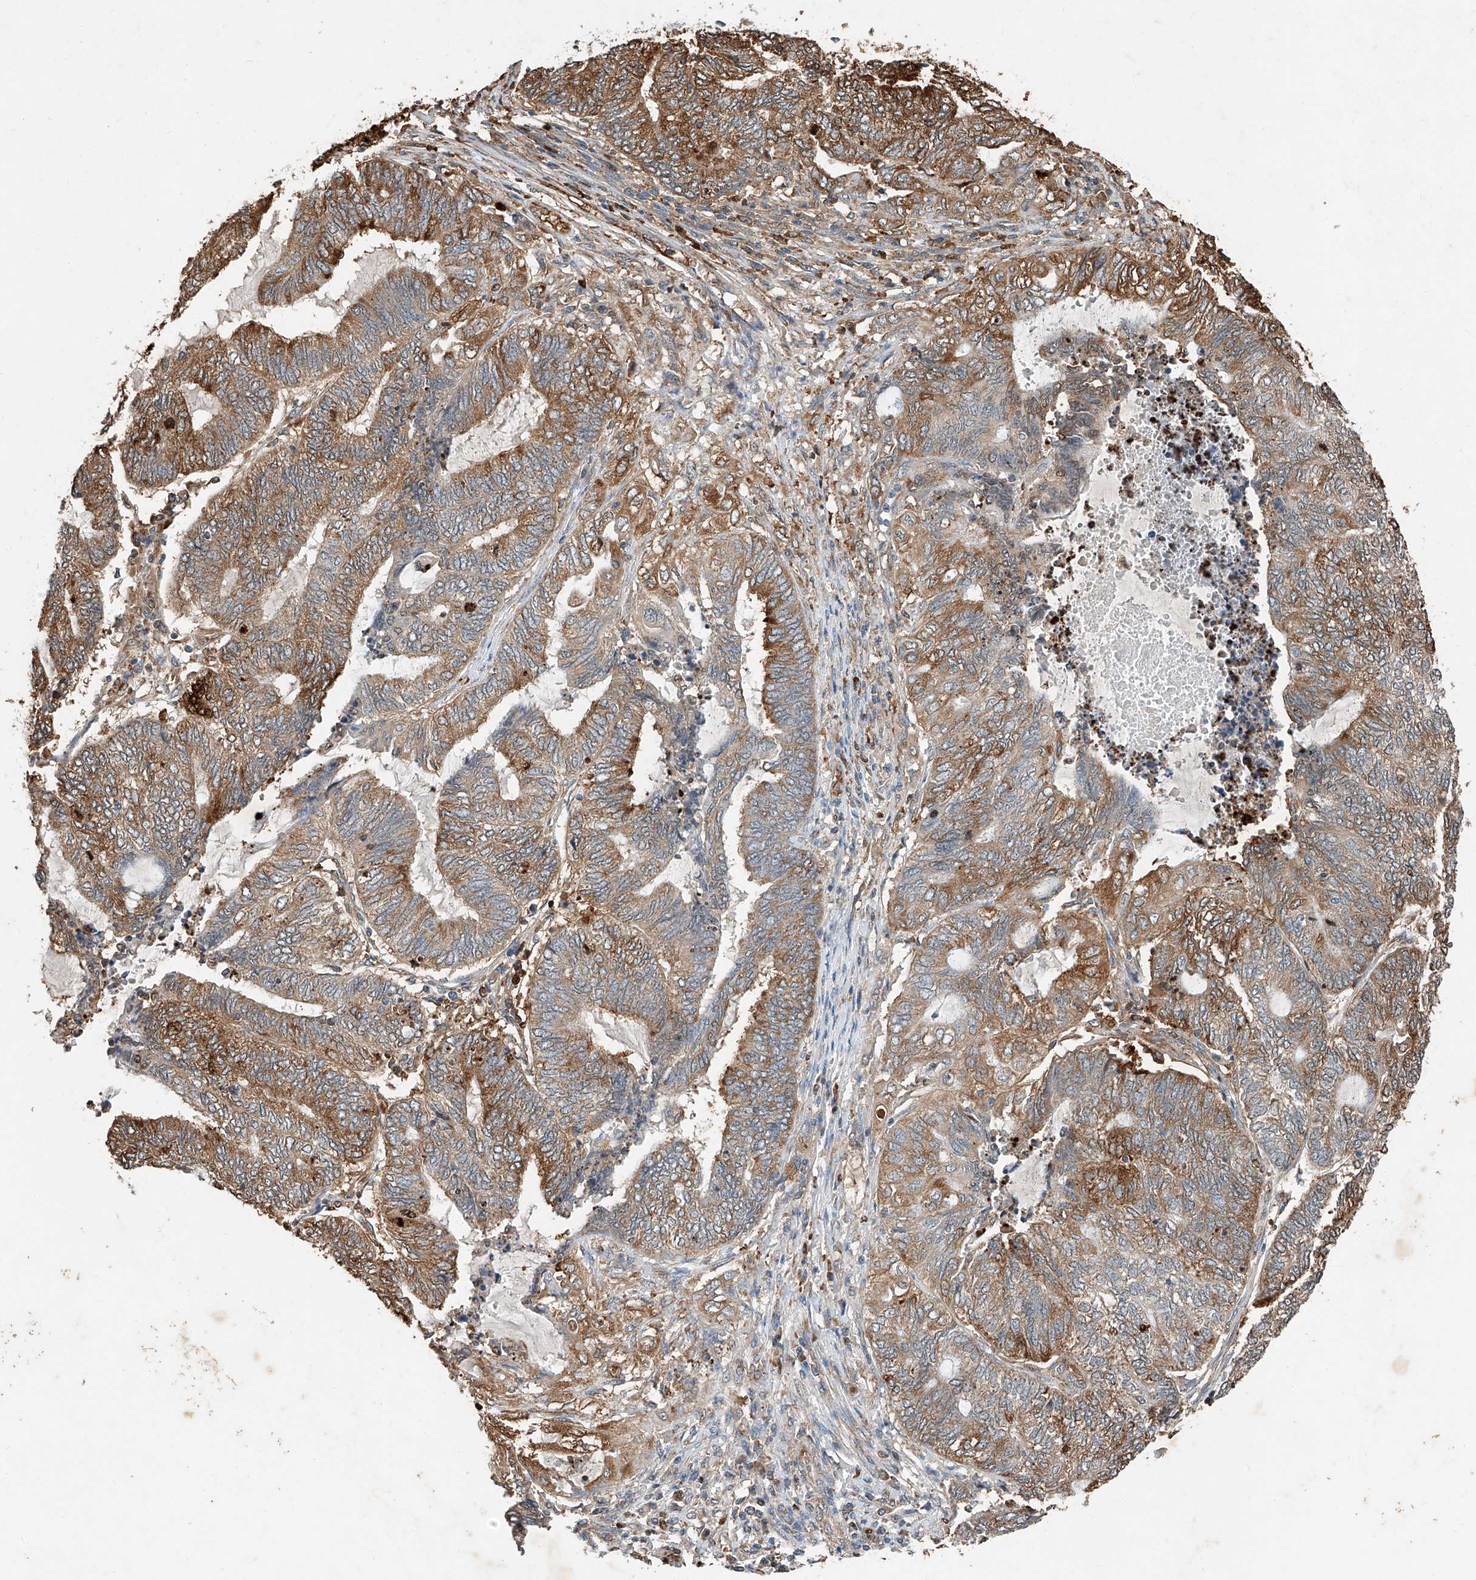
{"staining": {"intensity": "moderate", "quantity": ">75%", "location": "cytoplasmic/membranous"}, "tissue": "endometrial cancer", "cell_type": "Tumor cells", "image_type": "cancer", "snomed": [{"axis": "morphology", "description": "Adenocarcinoma, NOS"}, {"axis": "topography", "description": "Uterus"}, {"axis": "topography", "description": "Endometrium"}], "caption": "A brown stain labels moderate cytoplasmic/membranous positivity of a protein in adenocarcinoma (endometrial) tumor cells.", "gene": "CTDP1", "patient": {"sex": "female", "age": 70}}